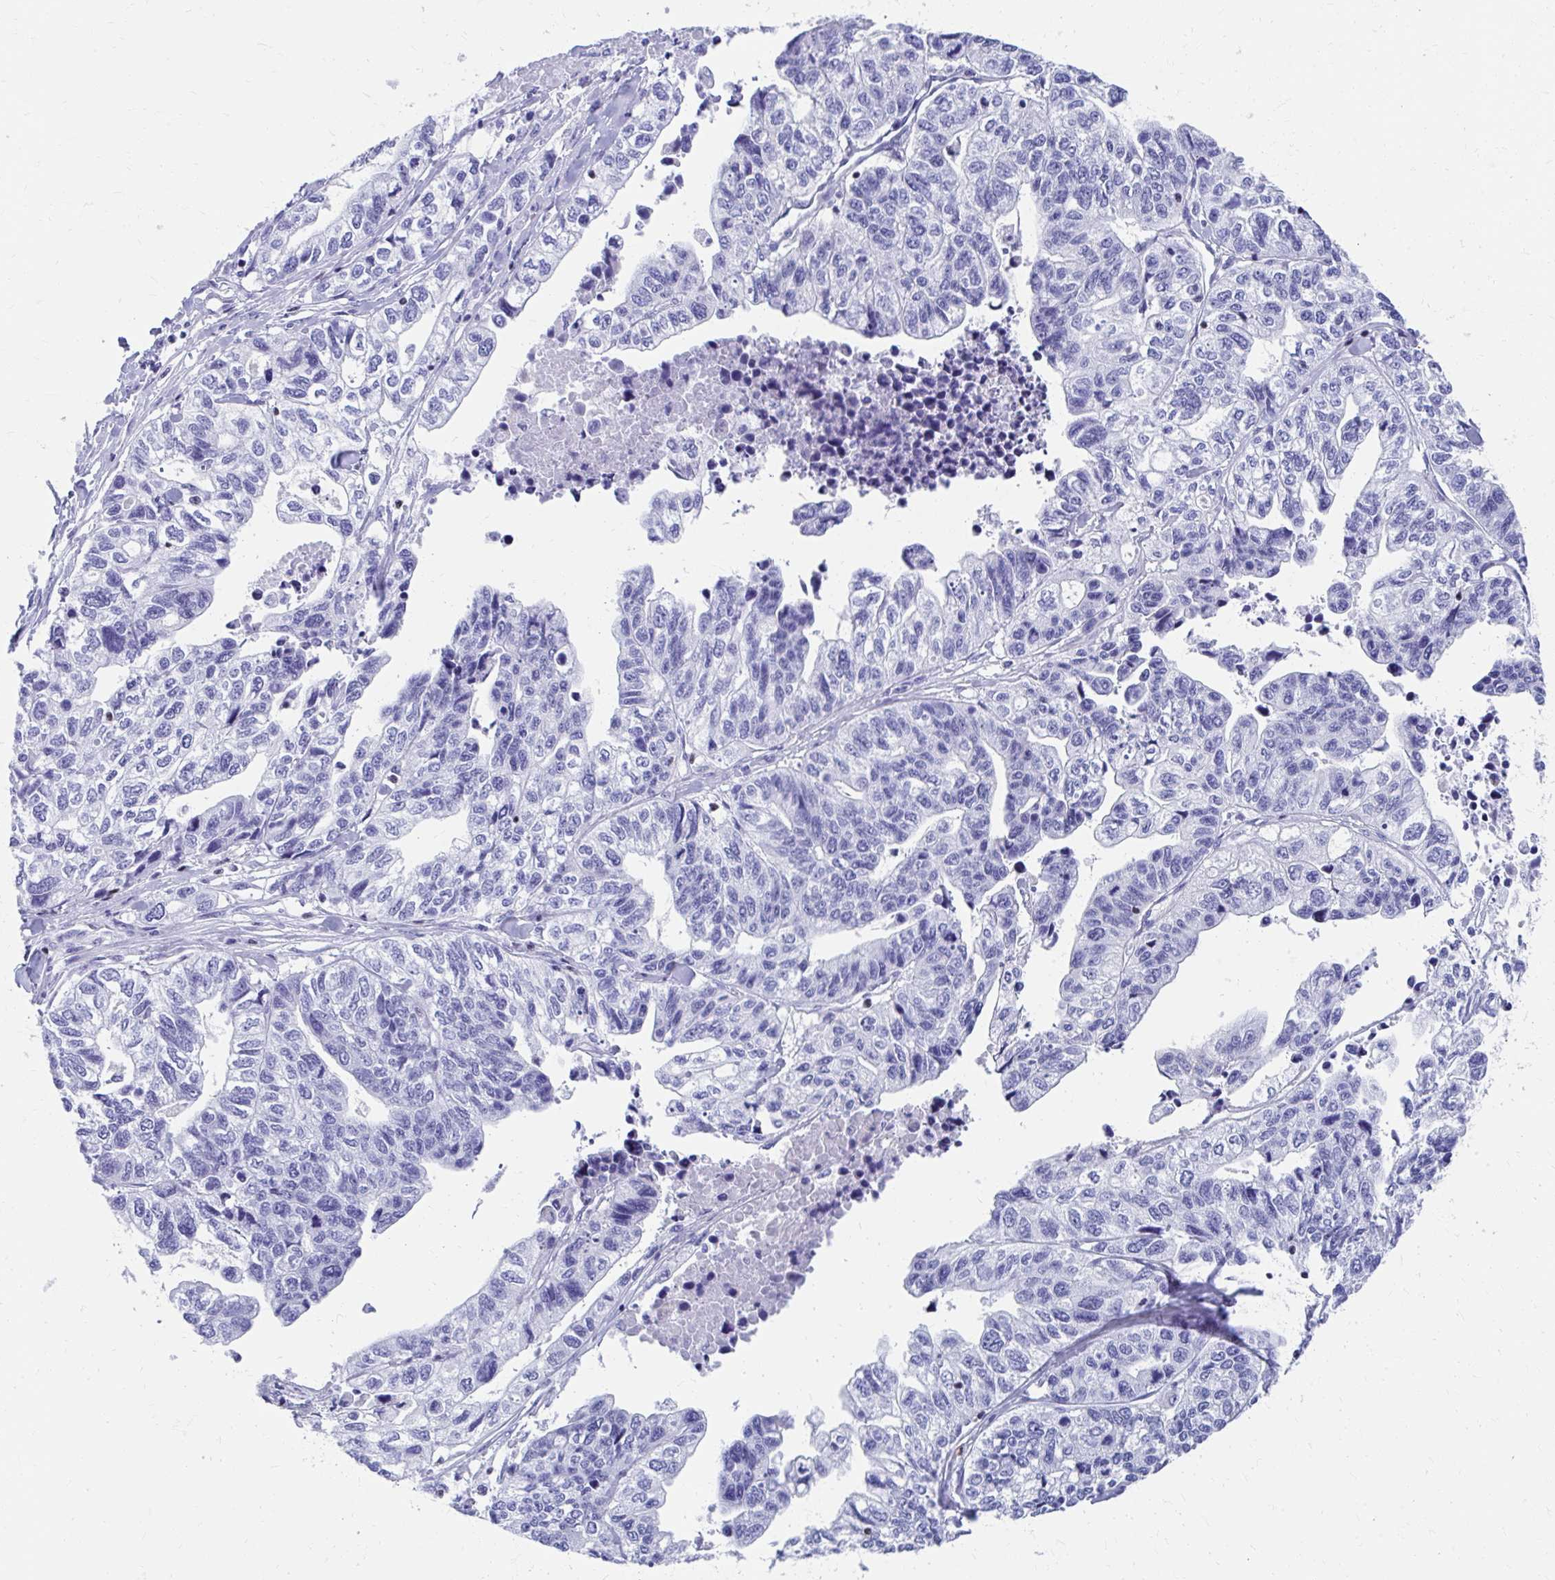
{"staining": {"intensity": "negative", "quantity": "none", "location": "none"}, "tissue": "stomach cancer", "cell_type": "Tumor cells", "image_type": "cancer", "snomed": [{"axis": "morphology", "description": "Adenocarcinoma, NOS"}, {"axis": "topography", "description": "Stomach, upper"}], "caption": "Immunohistochemistry (IHC) image of neoplastic tissue: human stomach cancer (adenocarcinoma) stained with DAB shows no significant protein expression in tumor cells.", "gene": "RUNX3", "patient": {"sex": "female", "age": 67}}